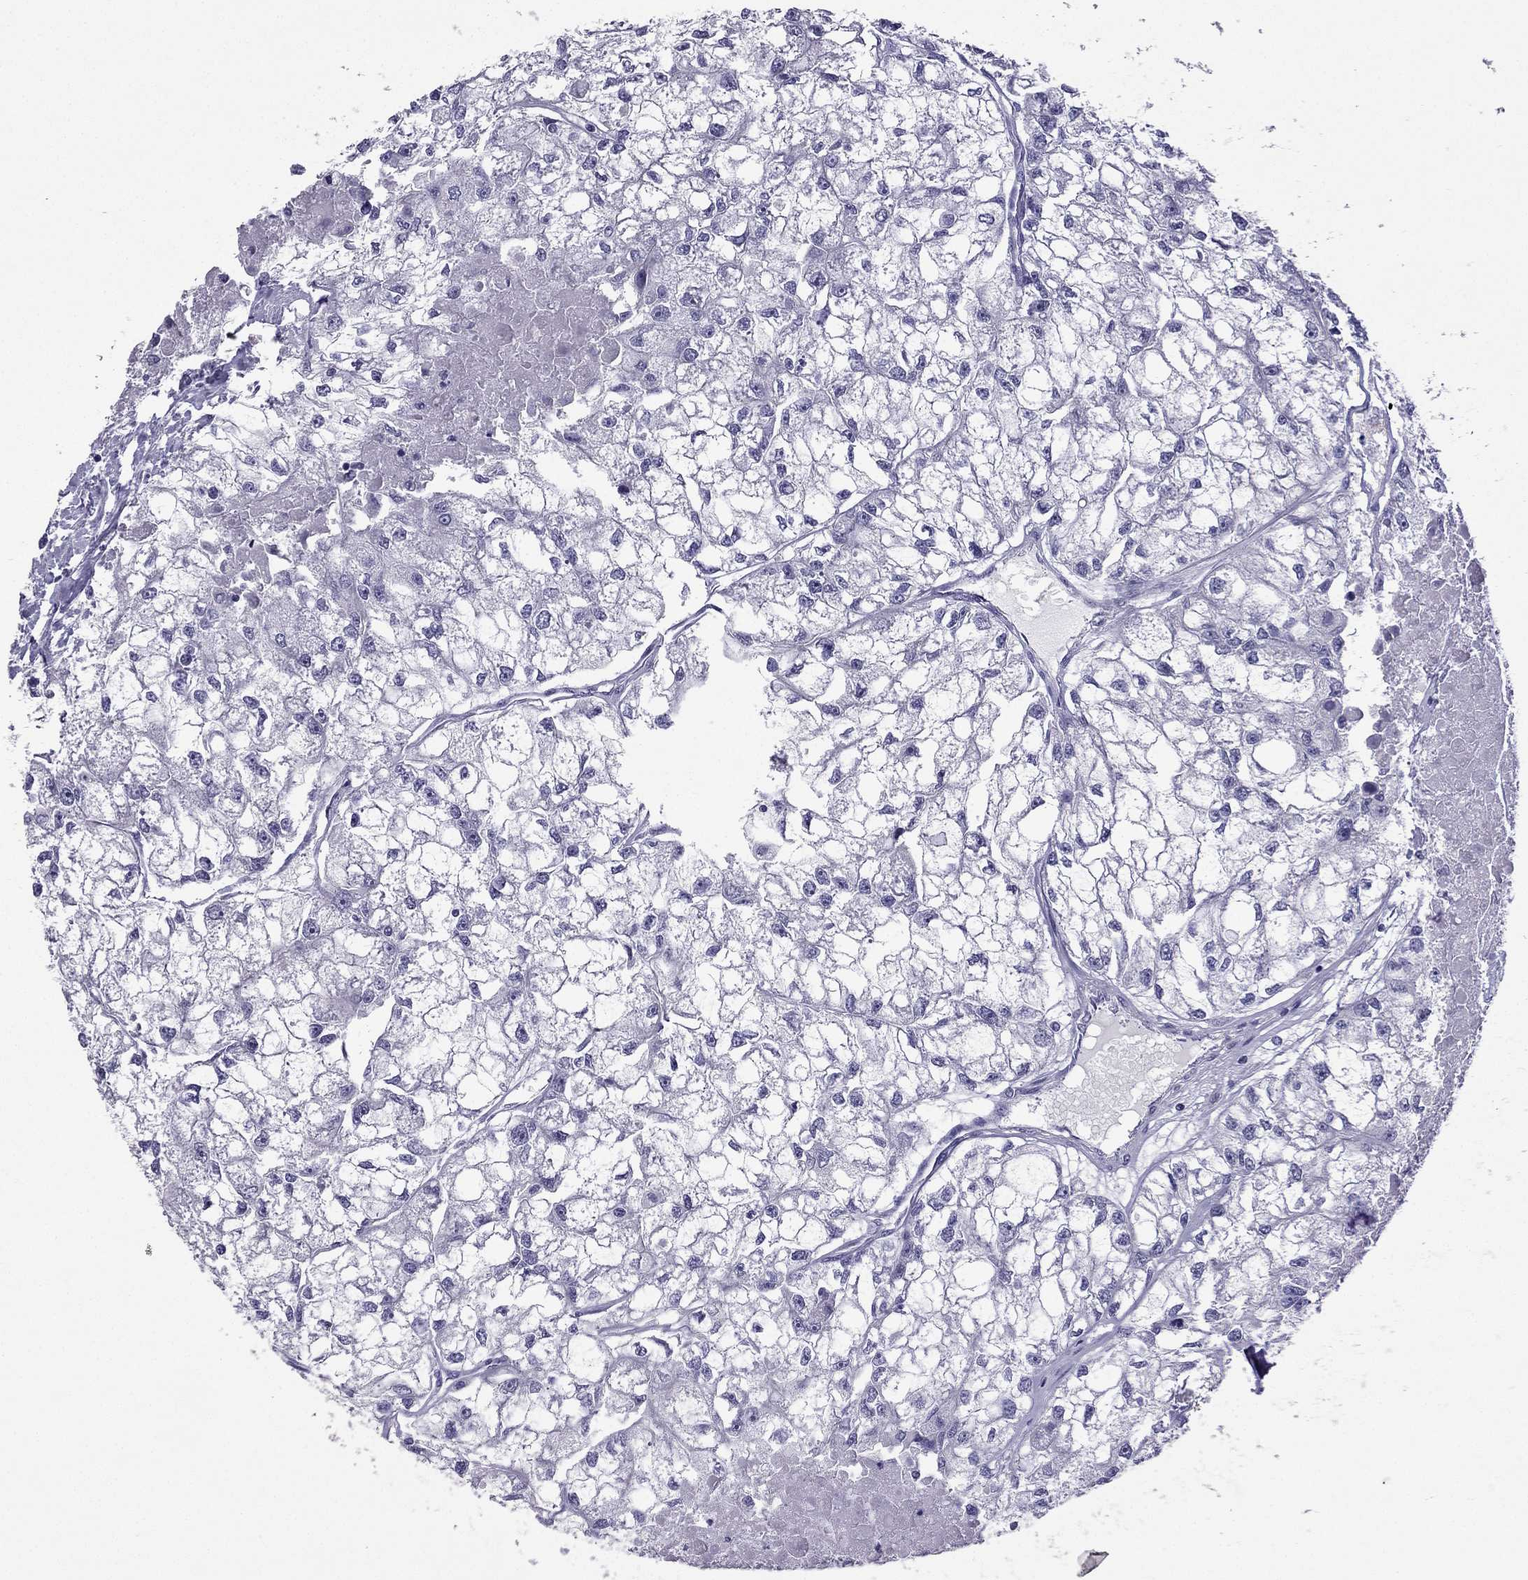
{"staining": {"intensity": "negative", "quantity": "none", "location": "none"}, "tissue": "renal cancer", "cell_type": "Tumor cells", "image_type": "cancer", "snomed": [{"axis": "morphology", "description": "Adenocarcinoma, NOS"}, {"axis": "topography", "description": "Kidney"}], "caption": "An image of human adenocarcinoma (renal) is negative for staining in tumor cells.", "gene": "NPTX1", "patient": {"sex": "male", "age": 56}}